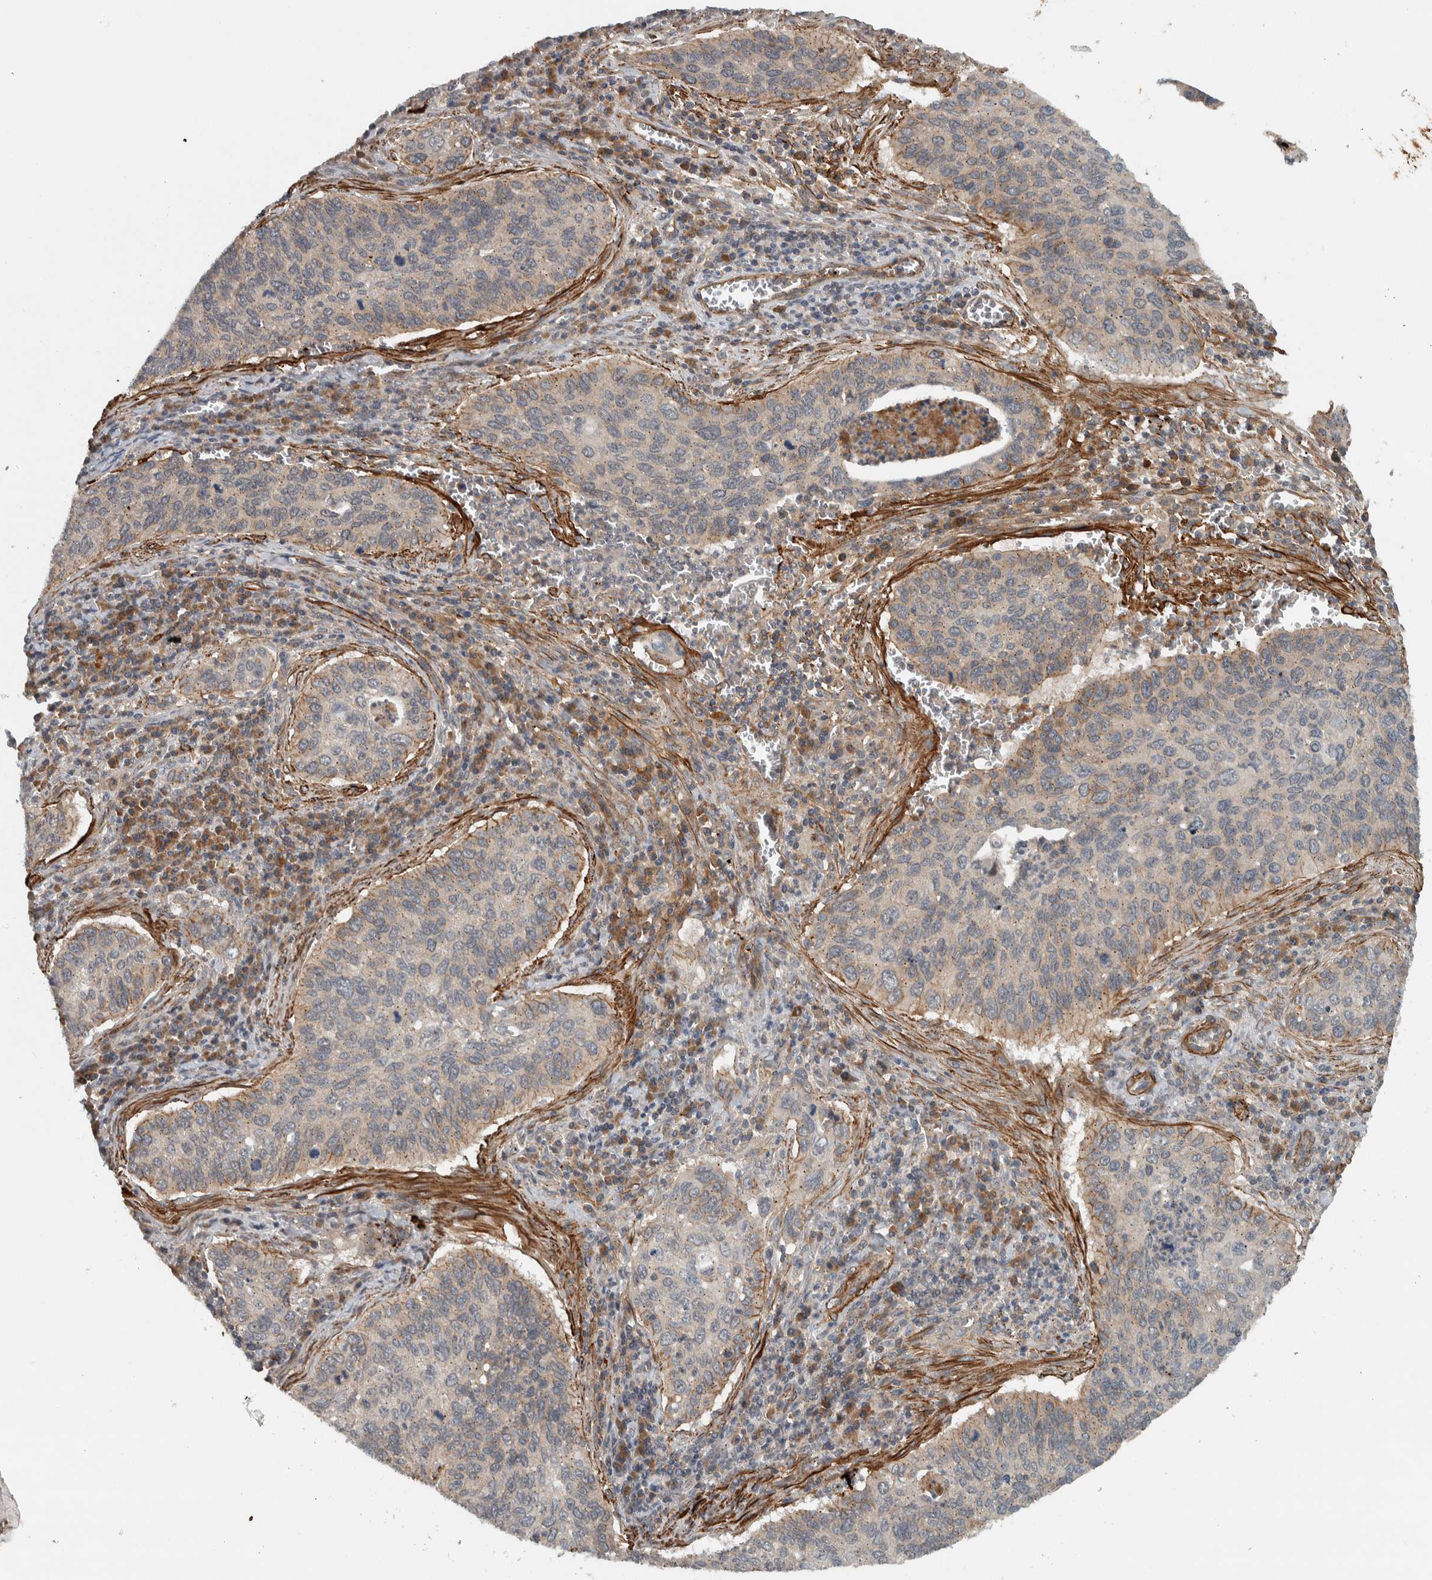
{"staining": {"intensity": "weak", "quantity": "<25%", "location": "cytoplasmic/membranous"}, "tissue": "cervical cancer", "cell_type": "Tumor cells", "image_type": "cancer", "snomed": [{"axis": "morphology", "description": "Squamous cell carcinoma, NOS"}, {"axis": "topography", "description": "Cervix"}], "caption": "The immunohistochemistry photomicrograph has no significant positivity in tumor cells of cervical cancer tissue. The staining is performed using DAB brown chromogen with nuclei counter-stained in using hematoxylin.", "gene": "LBHD1", "patient": {"sex": "female", "age": 53}}